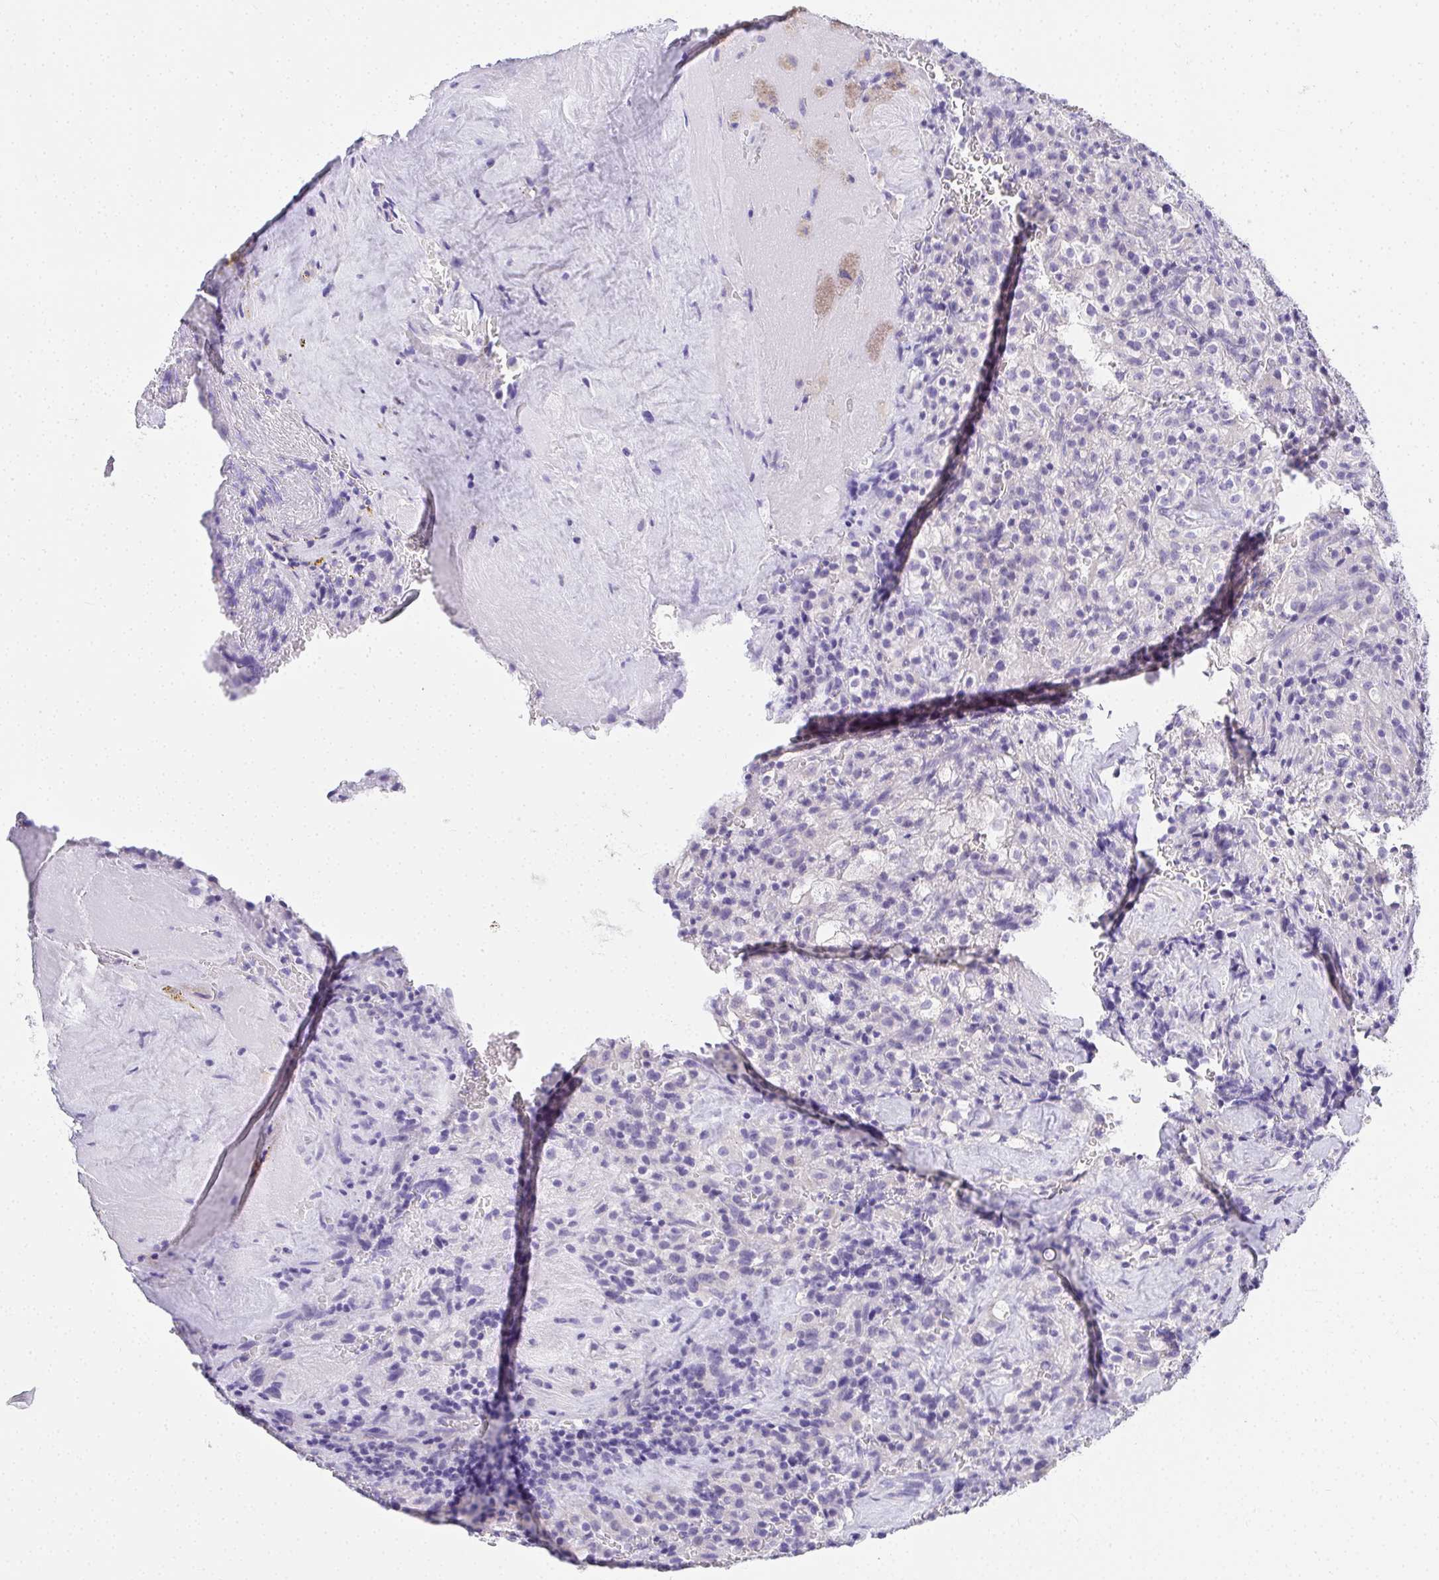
{"staining": {"intensity": "negative", "quantity": "none", "location": "none"}, "tissue": "renal cancer", "cell_type": "Tumor cells", "image_type": "cancer", "snomed": [{"axis": "morphology", "description": "Adenocarcinoma, NOS"}, {"axis": "topography", "description": "Kidney"}], "caption": "Tumor cells show no significant positivity in renal adenocarcinoma.", "gene": "AVIL", "patient": {"sex": "female", "age": 74}}